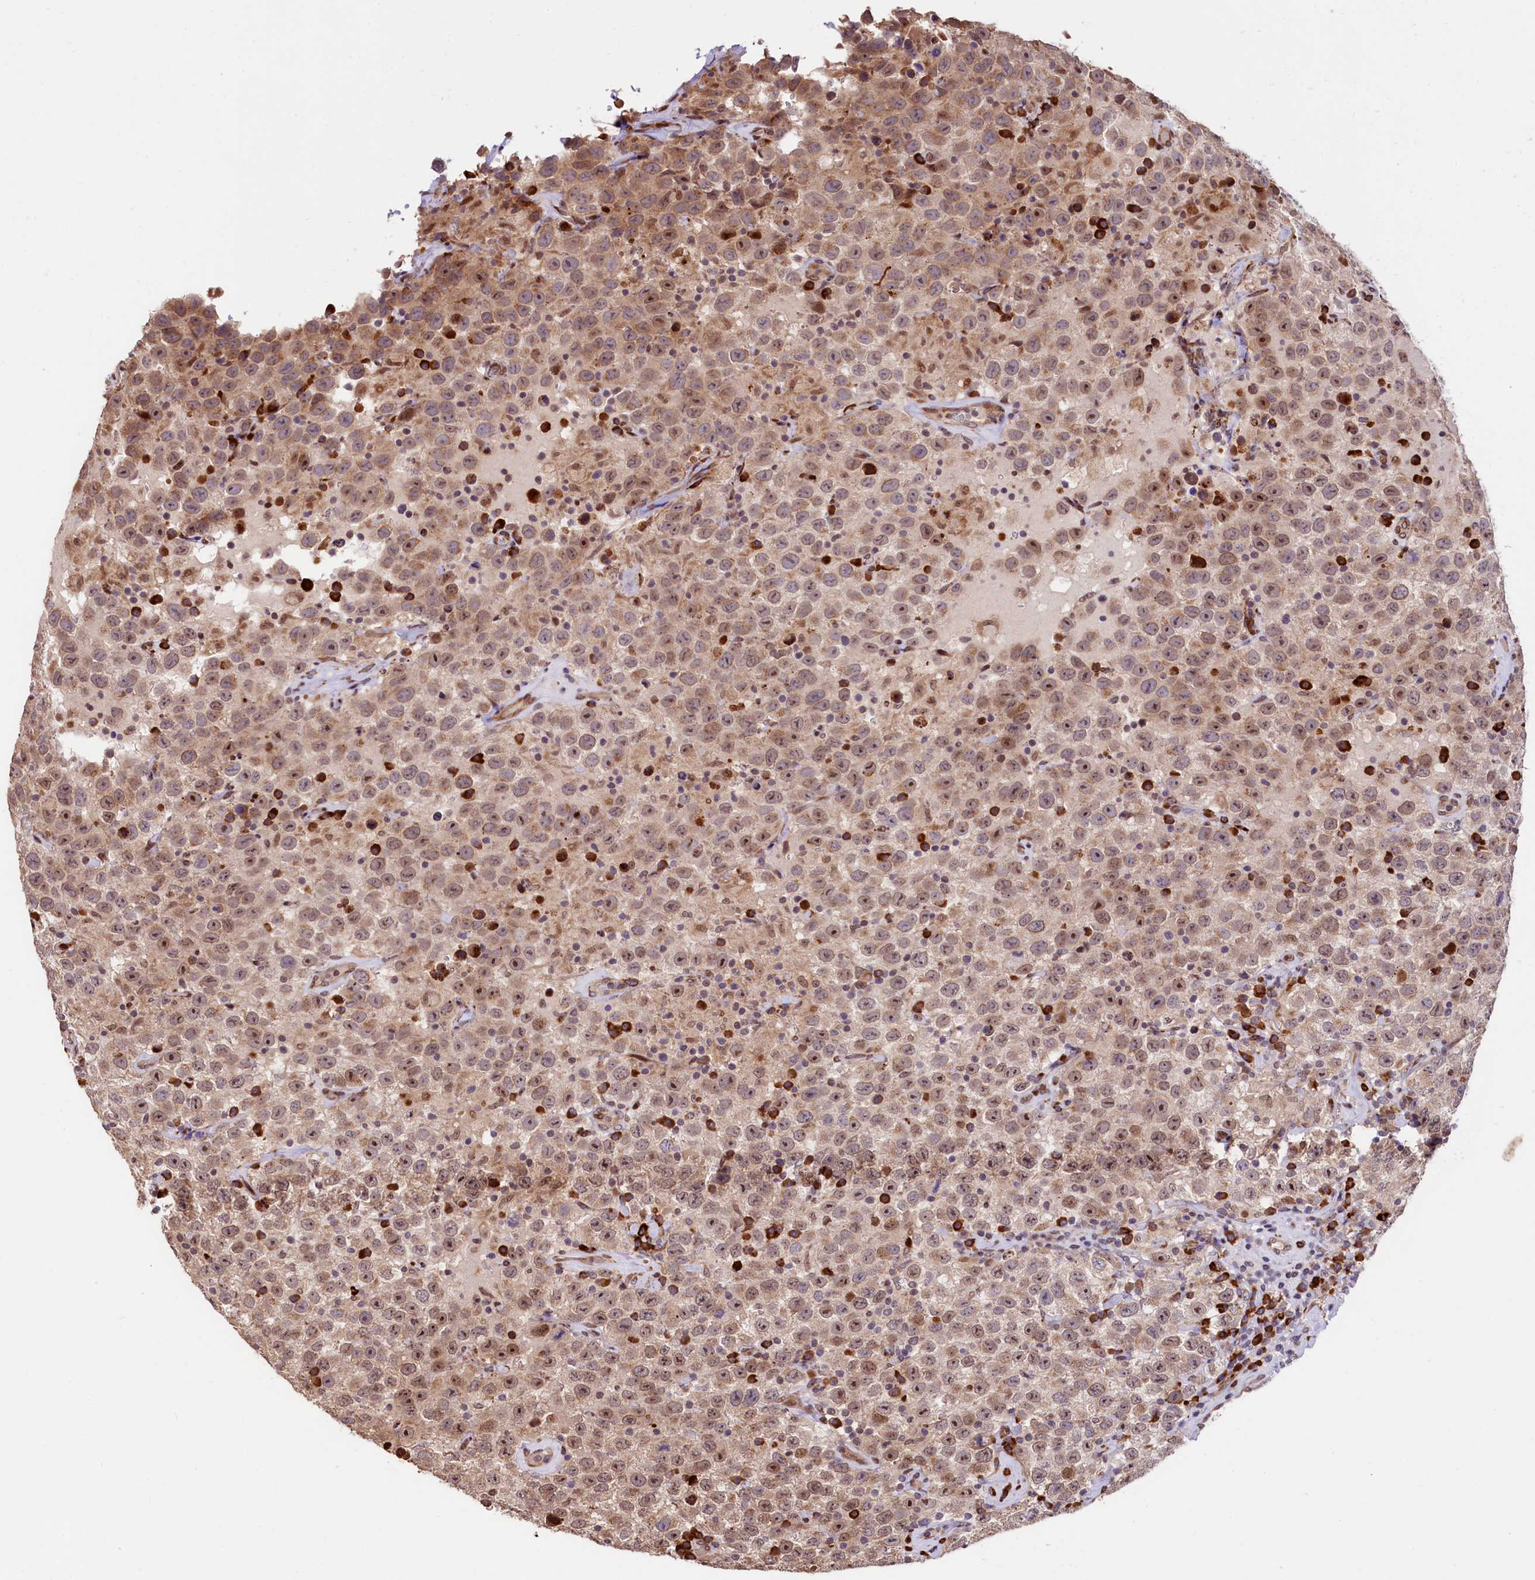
{"staining": {"intensity": "moderate", "quantity": ">75%", "location": "cytoplasmic/membranous,nuclear"}, "tissue": "testis cancer", "cell_type": "Tumor cells", "image_type": "cancer", "snomed": [{"axis": "morphology", "description": "Seminoma, NOS"}, {"axis": "topography", "description": "Testis"}], "caption": "Protein staining demonstrates moderate cytoplasmic/membranous and nuclear positivity in about >75% of tumor cells in testis cancer.", "gene": "C5orf15", "patient": {"sex": "male", "age": 41}}